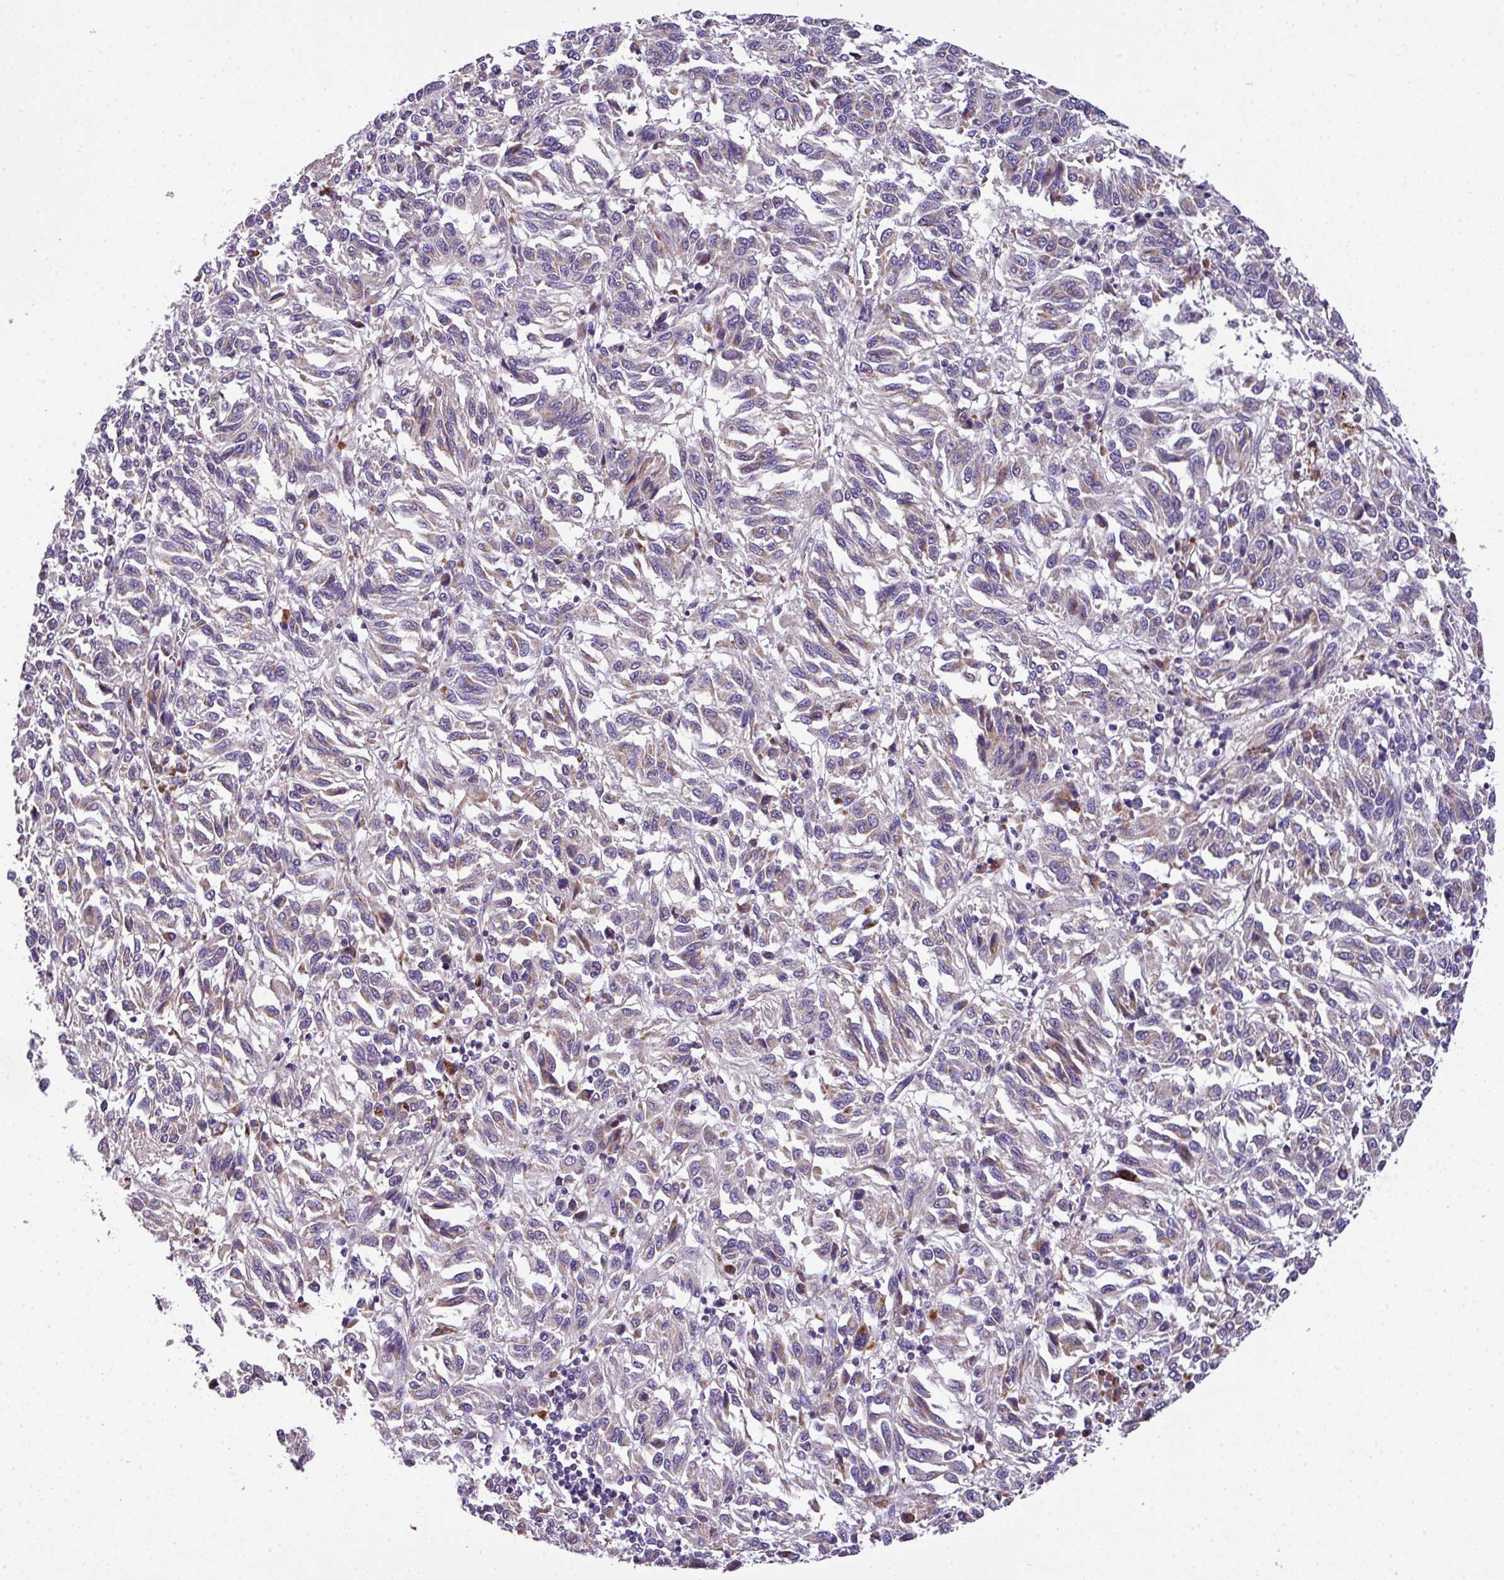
{"staining": {"intensity": "weak", "quantity": "<25%", "location": "cytoplasmic/membranous"}, "tissue": "melanoma", "cell_type": "Tumor cells", "image_type": "cancer", "snomed": [{"axis": "morphology", "description": "Malignant melanoma, Metastatic site"}, {"axis": "topography", "description": "Lung"}], "caption": "An image of melanoma stained for a protein shows no brown staining in tumor cells.", "gene": "ANXA2R", "patient": {"sex": "male", "age": 64}}